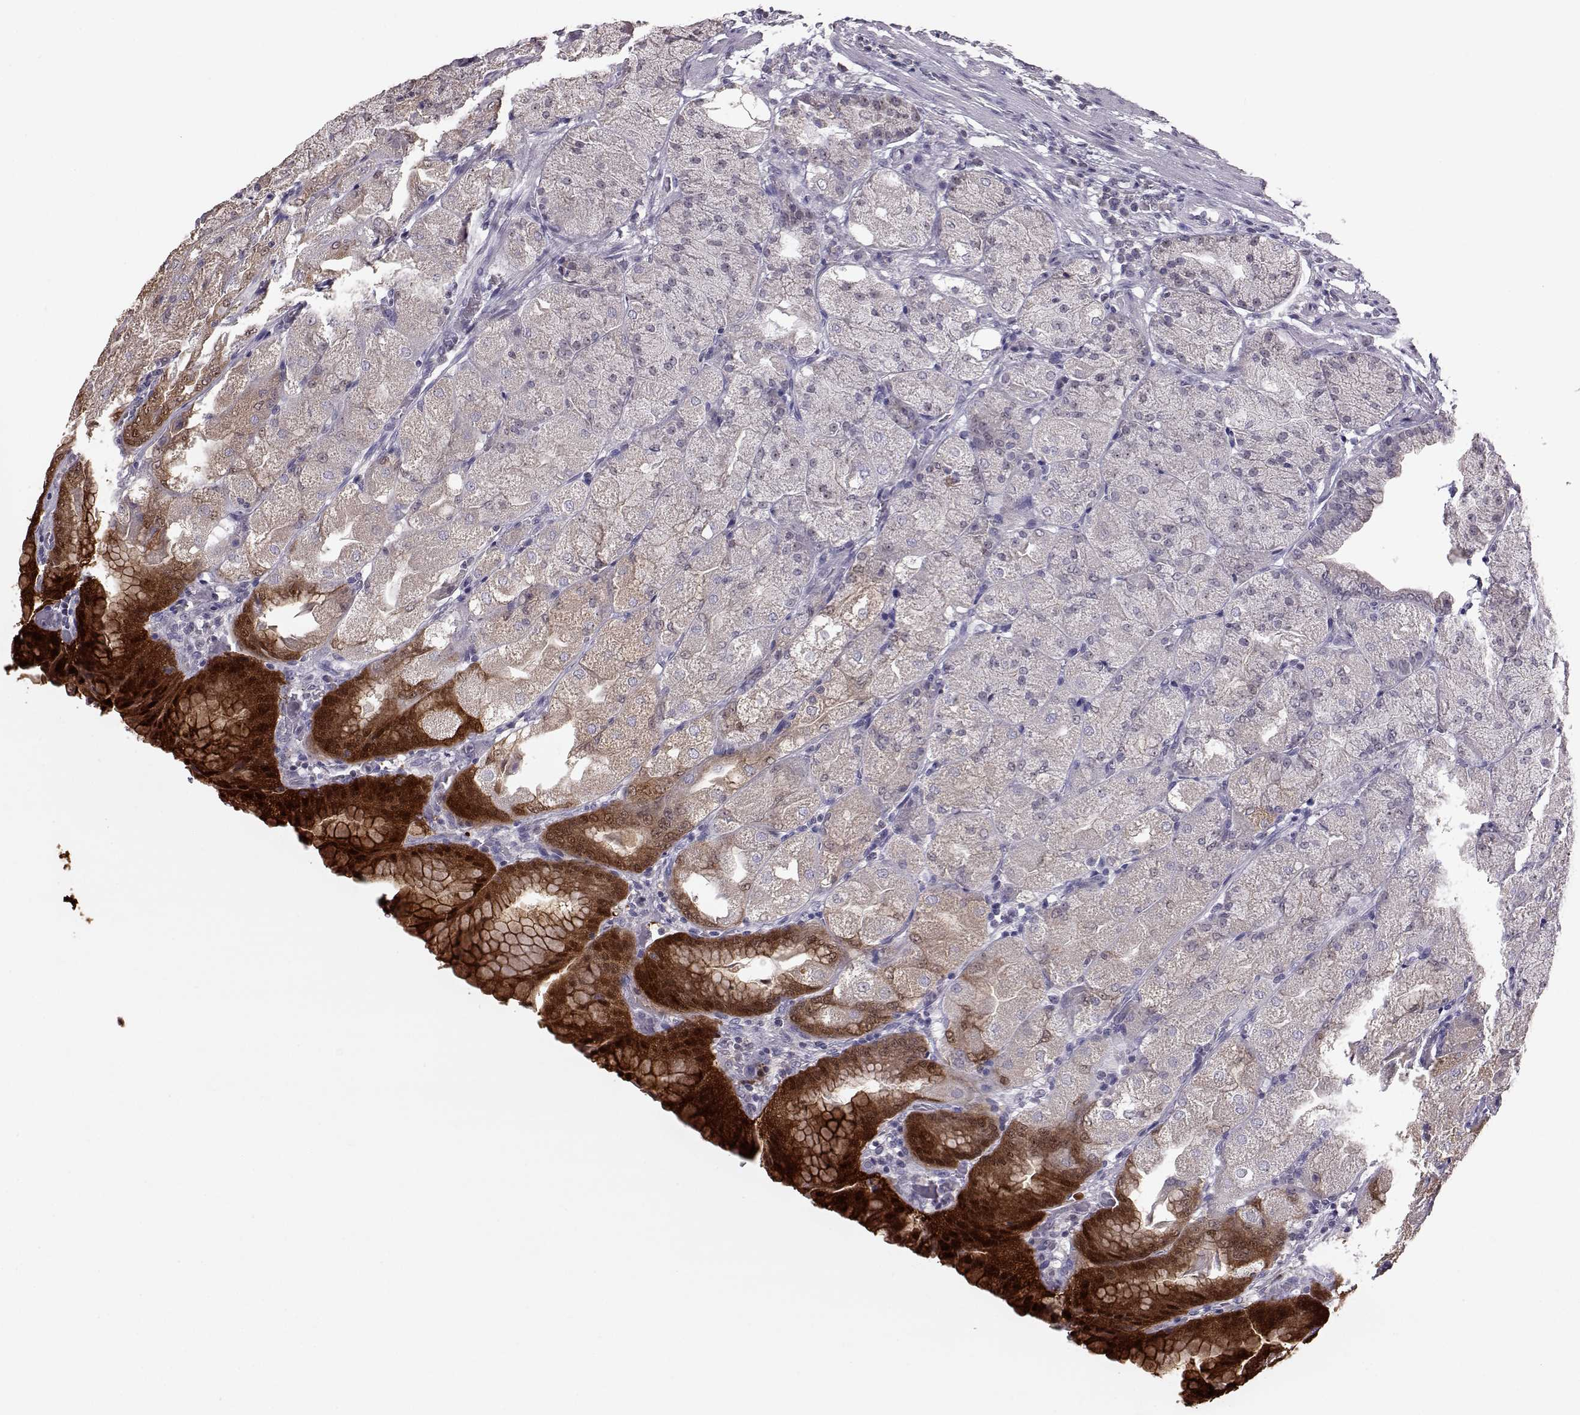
{"staining": {"intensity": "strong", "quantity": "25%-75%", "location": "cytoplasmic/membranous,nuclear"}, "tissue": "stomach", "cell_type": "Glandular cells", "image_type": "normal", "snomed": [{"axis": "morphology", "description": "Normal tissue, NOS"}, {"axis": "topography", "description": "Stomach, upper"}, {"axis": "topography", "description": "Stomach"}, {"axis": "topography", "description": "Stomach, lower"}], "caption": "The photomicrograph shows a brown stain indicating the presence of a protein in the cytoplasmic/membranous,nuclear of glandular cells in stomach. The protein of interest is stained brown, and the nuclei are stained in blue (DAB IHC with brightfield microscopy, high magnification).", "gene": "ALDH3A1", "patient": {"sex": "male", "age": 62}}